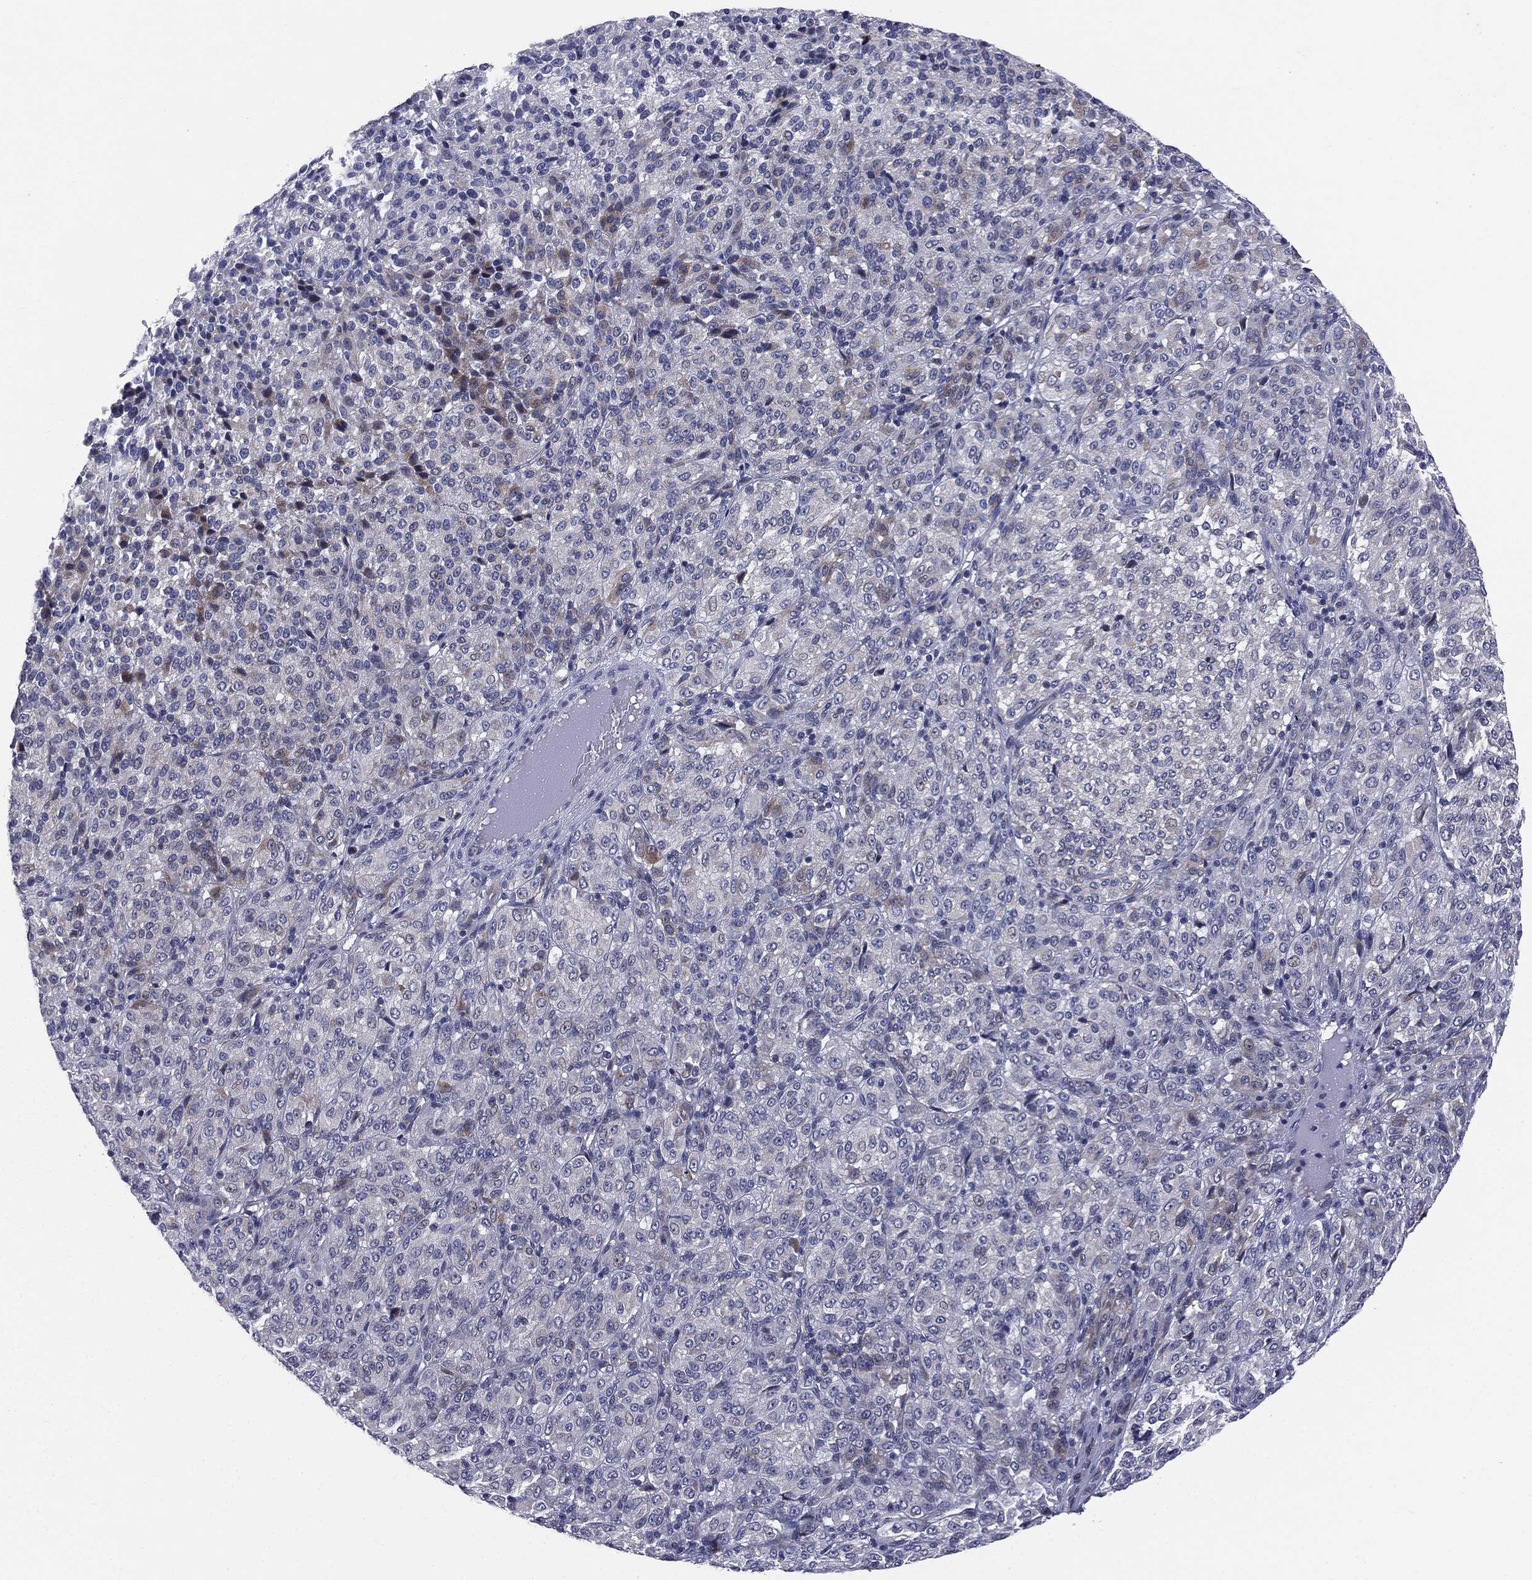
{"staining": {"intensity": "negative", "quantity": "none", "location": "none"}, "tissue": "melanoma", "cell_type": "Tumor cells", "image_type": "cancer", "snomed": [{"axis": "morphology", "description": "Malignant melanoma, Metastatic site"}, {"axis": "topography", "description": "Brain"}], "caption": "DAB (3,3'-diaminobenzidine) immunohistochemical staining of melanoma displays no significant positivity in tumor cells. (Stains: DAB (3,3'-diaminobenzidine) immunohistochemistry with hematoxylin counter stain, Microscopy: brightfield microscopy at high magnification).", "gene": "KRT5", "patient": {"sex": "female", "age": 56}}